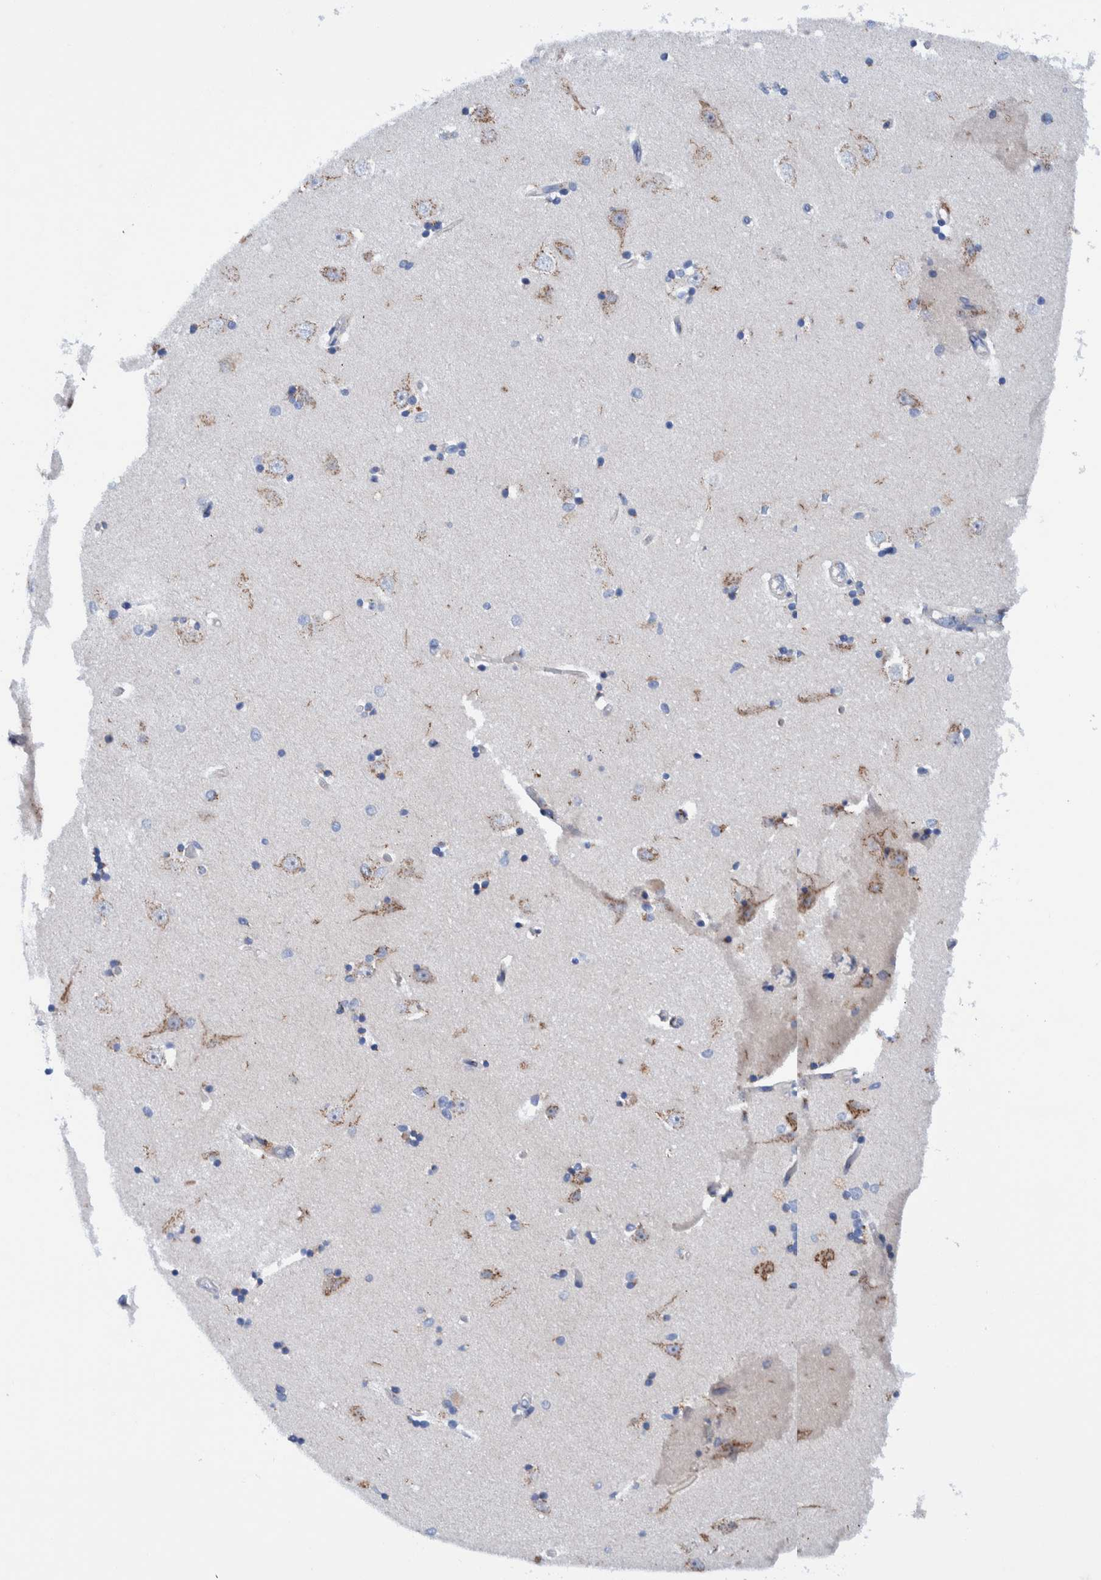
{"staining": {"intensity": "negative", "quantity": "none", "location": "none"}, "tissue": "hippocampus", "cell_type": "Glial cells", "image_type": "normal", "snomed": [{"axis": "morphology", "description": "Normal tissue, NOS"}, {"axis": "topography", "description": "Hippocampus"}], "caption": "Immunohistochemical staining of unremarkable human hippocampus displays no significant staining in glial cells. (Stains: DAB IHC with hematoxylin counter stain, Microscopy: brightfield microscopy at high magnification).", "gene": "TRIM58", "patient": {"sex": "male", "age": 45}}